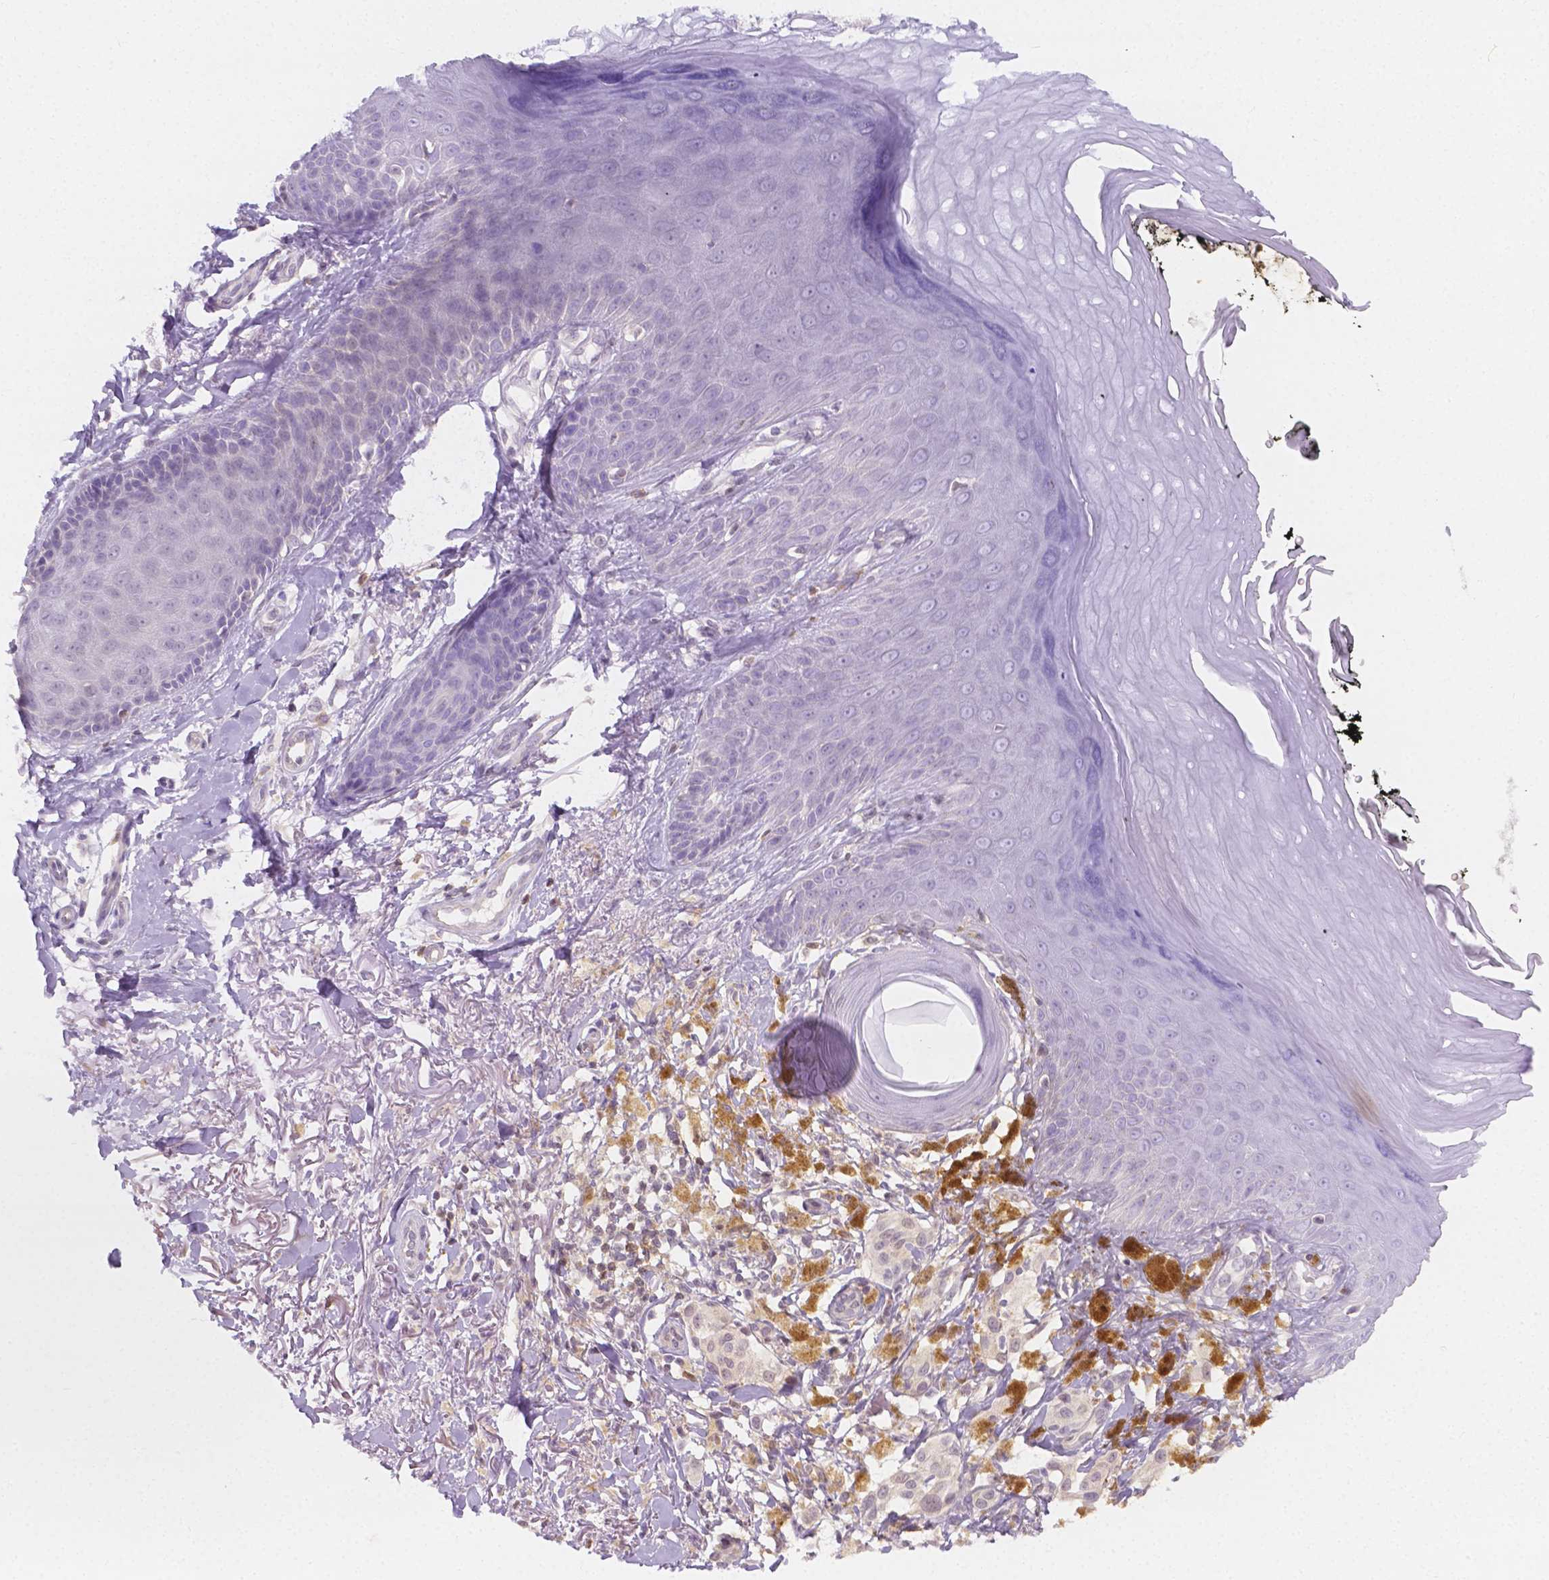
{"staining": {"intensity": "negative", "quantity": "none", "location": "none"}, "tissue": "melanoma", "cell_type": "Tumor cells", "image_type": "cancer", "snomed": [{"axis": "morphology", "description": "Malignant melanoma, NOS"}, {"axis": "topography", "description": "Skin"}], "caption": "A photomicrograph of melanoma stained for a protein displays no brown staining in tumor cells.", "gene": "SGTB", "patient": {"sex": "female", "age": 80}}